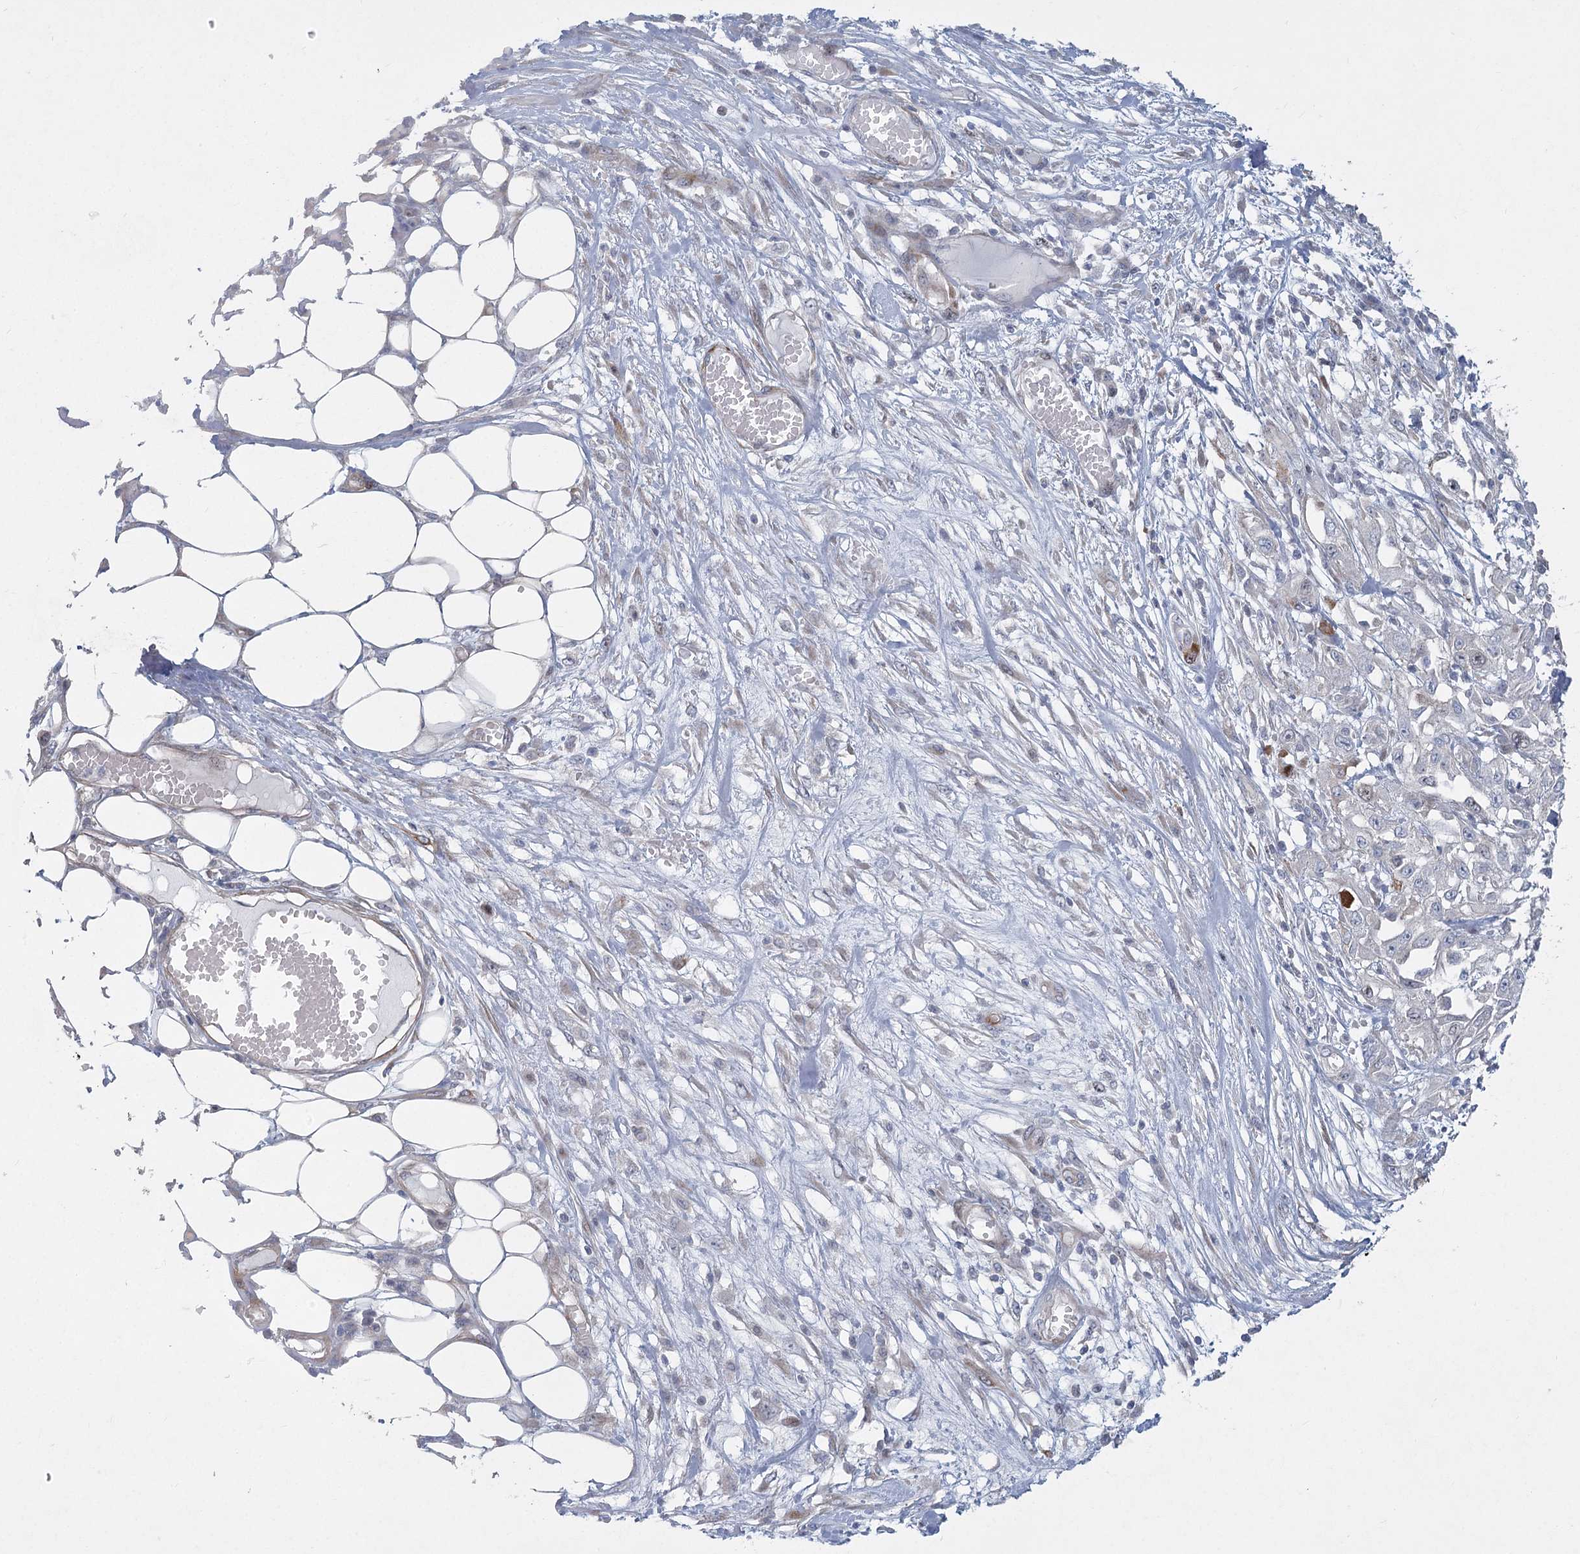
{"staining": {"intensity": "negative", "quantity": "none", "location": "none"}, "tissue": "skin cancer", "cell_type": "Tumor cells", "image_type": "cancer", "snomed": [{"axis": "morphology", "description": "Squamous cell carcinoma, NOS"}, {"axis": "morphology", "description": "Squamous cell carcinoma, metastatic, NOS"}, {"axis": "topography", "description": "Skin"}, {"axis": "topography", "description": "Lymph node"}], "caption": "IHC histopathology image of human skin metastatic squamous cell carcinoma stained for a protein (brown), which displays no expression in tumor cells.", "gene": "ABITRAM", "patient": {"sex": "male", "age": 75}}